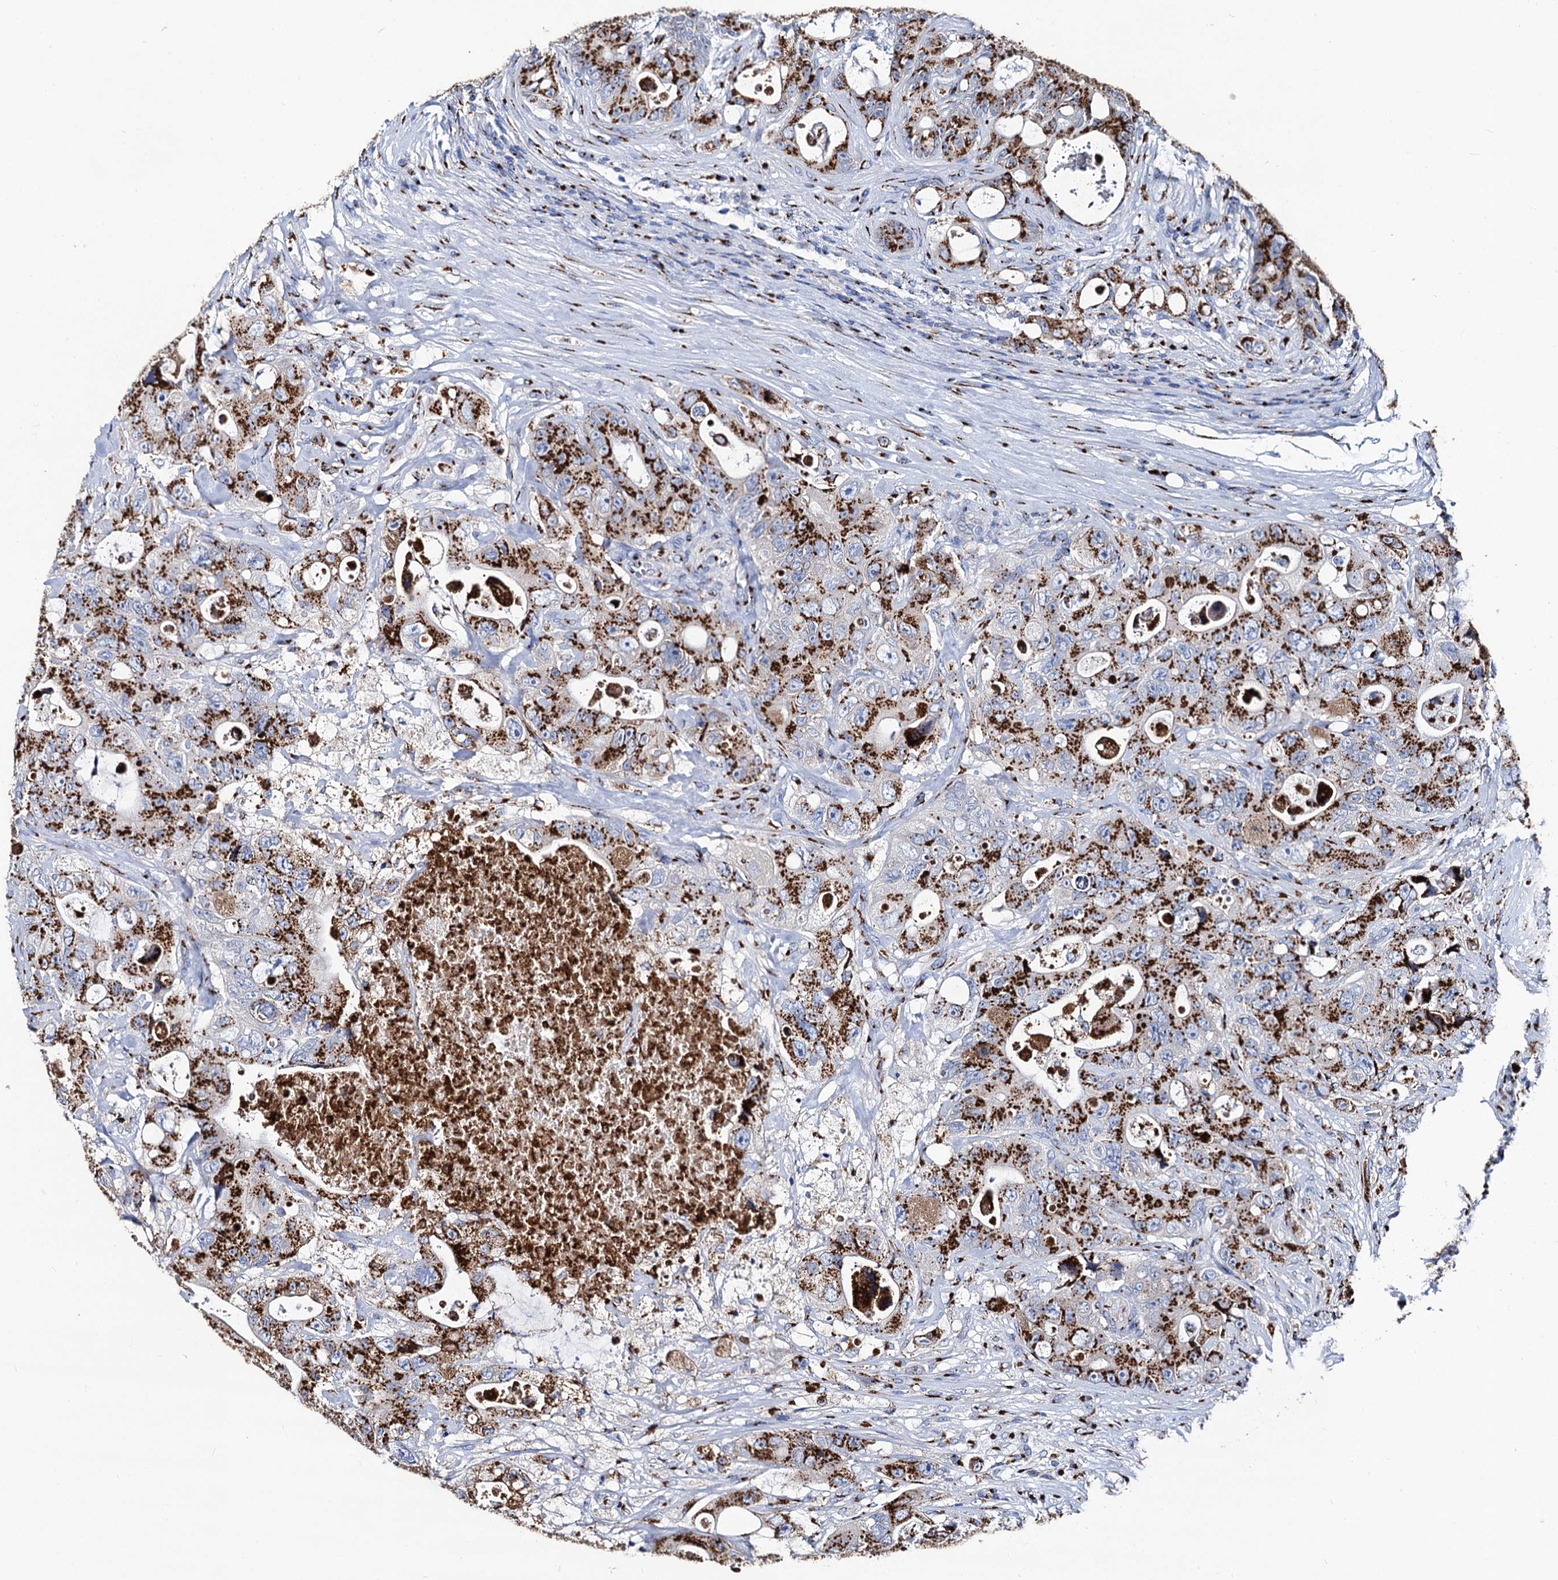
{"staining": {"intensity": "strong", "quantity": ">75%", "location": "cytoplasmic/membranous"}, "tissue": "colorectal cancer", "cell_type": "Tumor cells", "image_type": "cancer", "snomed": [{"axis": "morphology", "description": "Adenocarcinoma, NOS"}, {"axis": "topography", "description": "Colon"}], "caption": "Tumor cells demonstrate high levels of strong cytoplasmic/membranous staining in about >75% of cells in human colorectal cancer (adenocarcinoma).", "gene": "TM9SF3", "patient": {"sex": "female", "age": 46}}